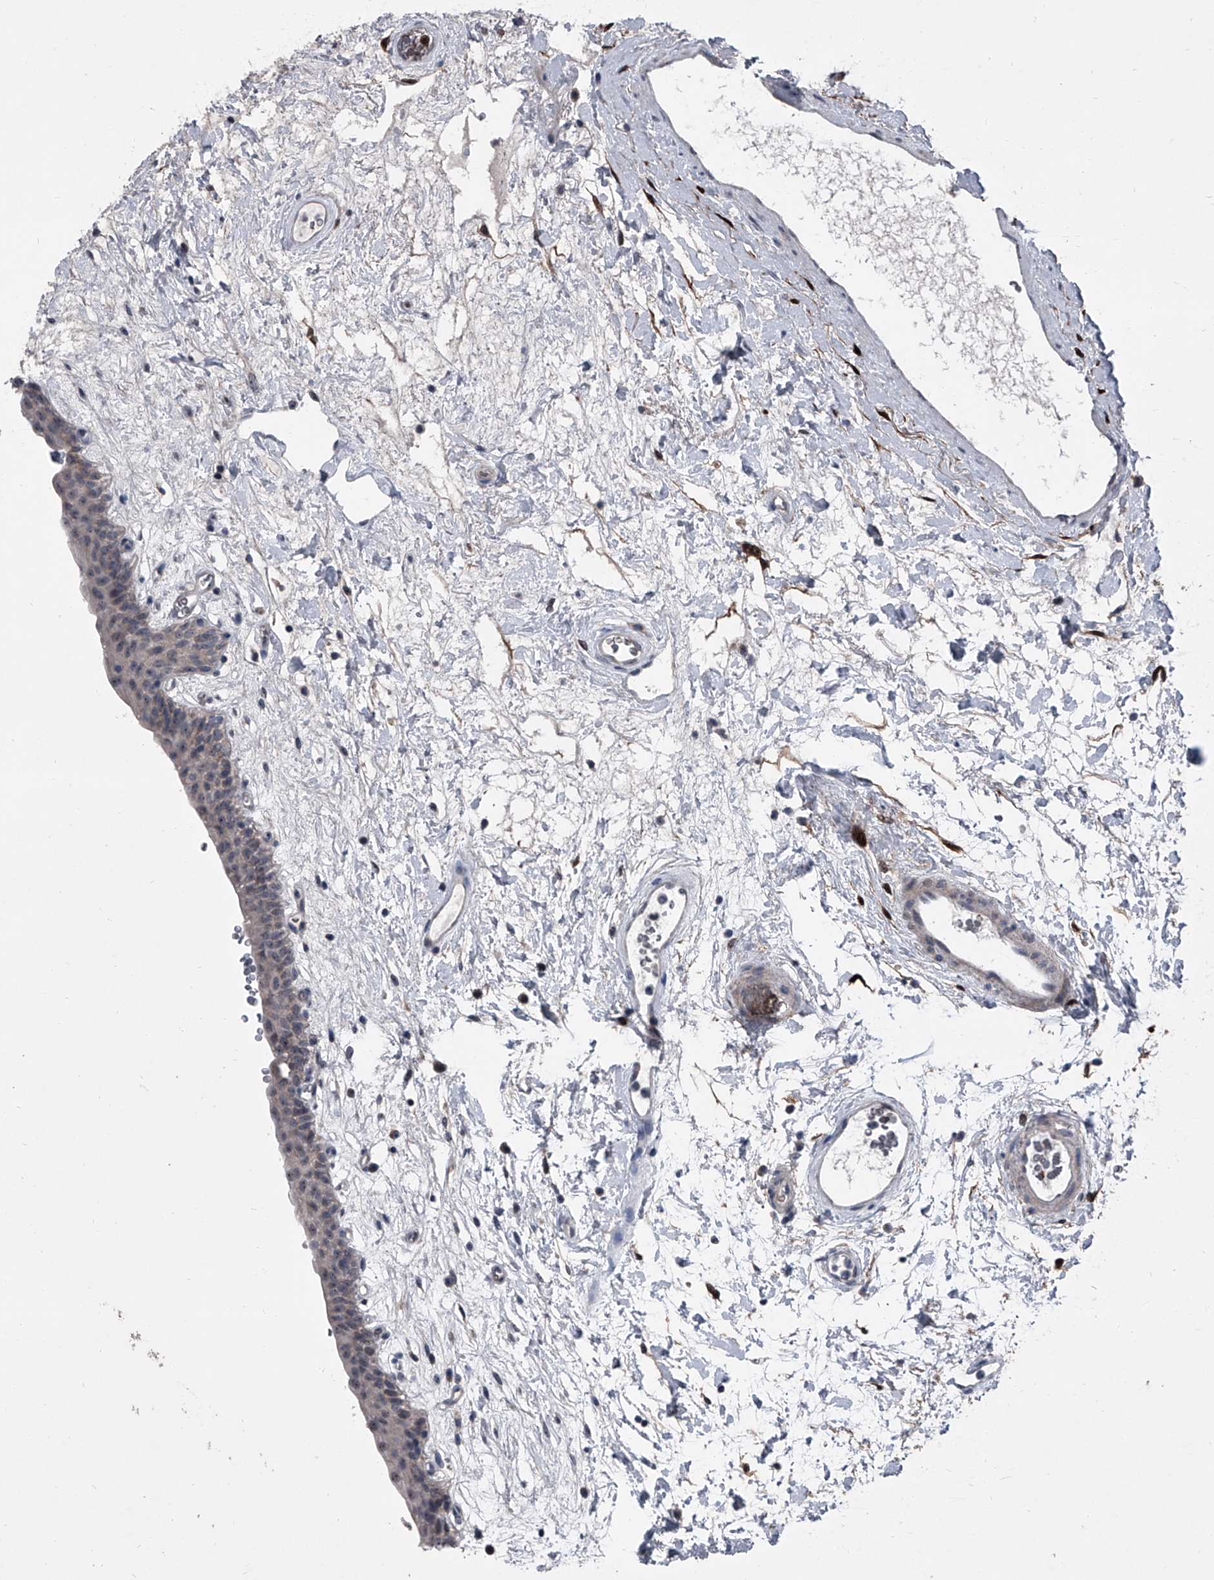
{"staining": {"intensity": "negative", "quantity": "none", "location": "none"}, "tissue": "urinary bladder", "cell_type": "Urothelial cells", "image_type": "normal", "snomed": [{"axis": "morphology", "description": "Normal tissue, NOS"}, {"axis": "topography", "description": "Urinary bladder"}], "caption": "This is an immunohistochemistry photomicrograph of benign human urinary bladder. There is no staining in urothelial cells.", "gene": "CEP85L", "patient": {"sex": "male", "age": 83}}